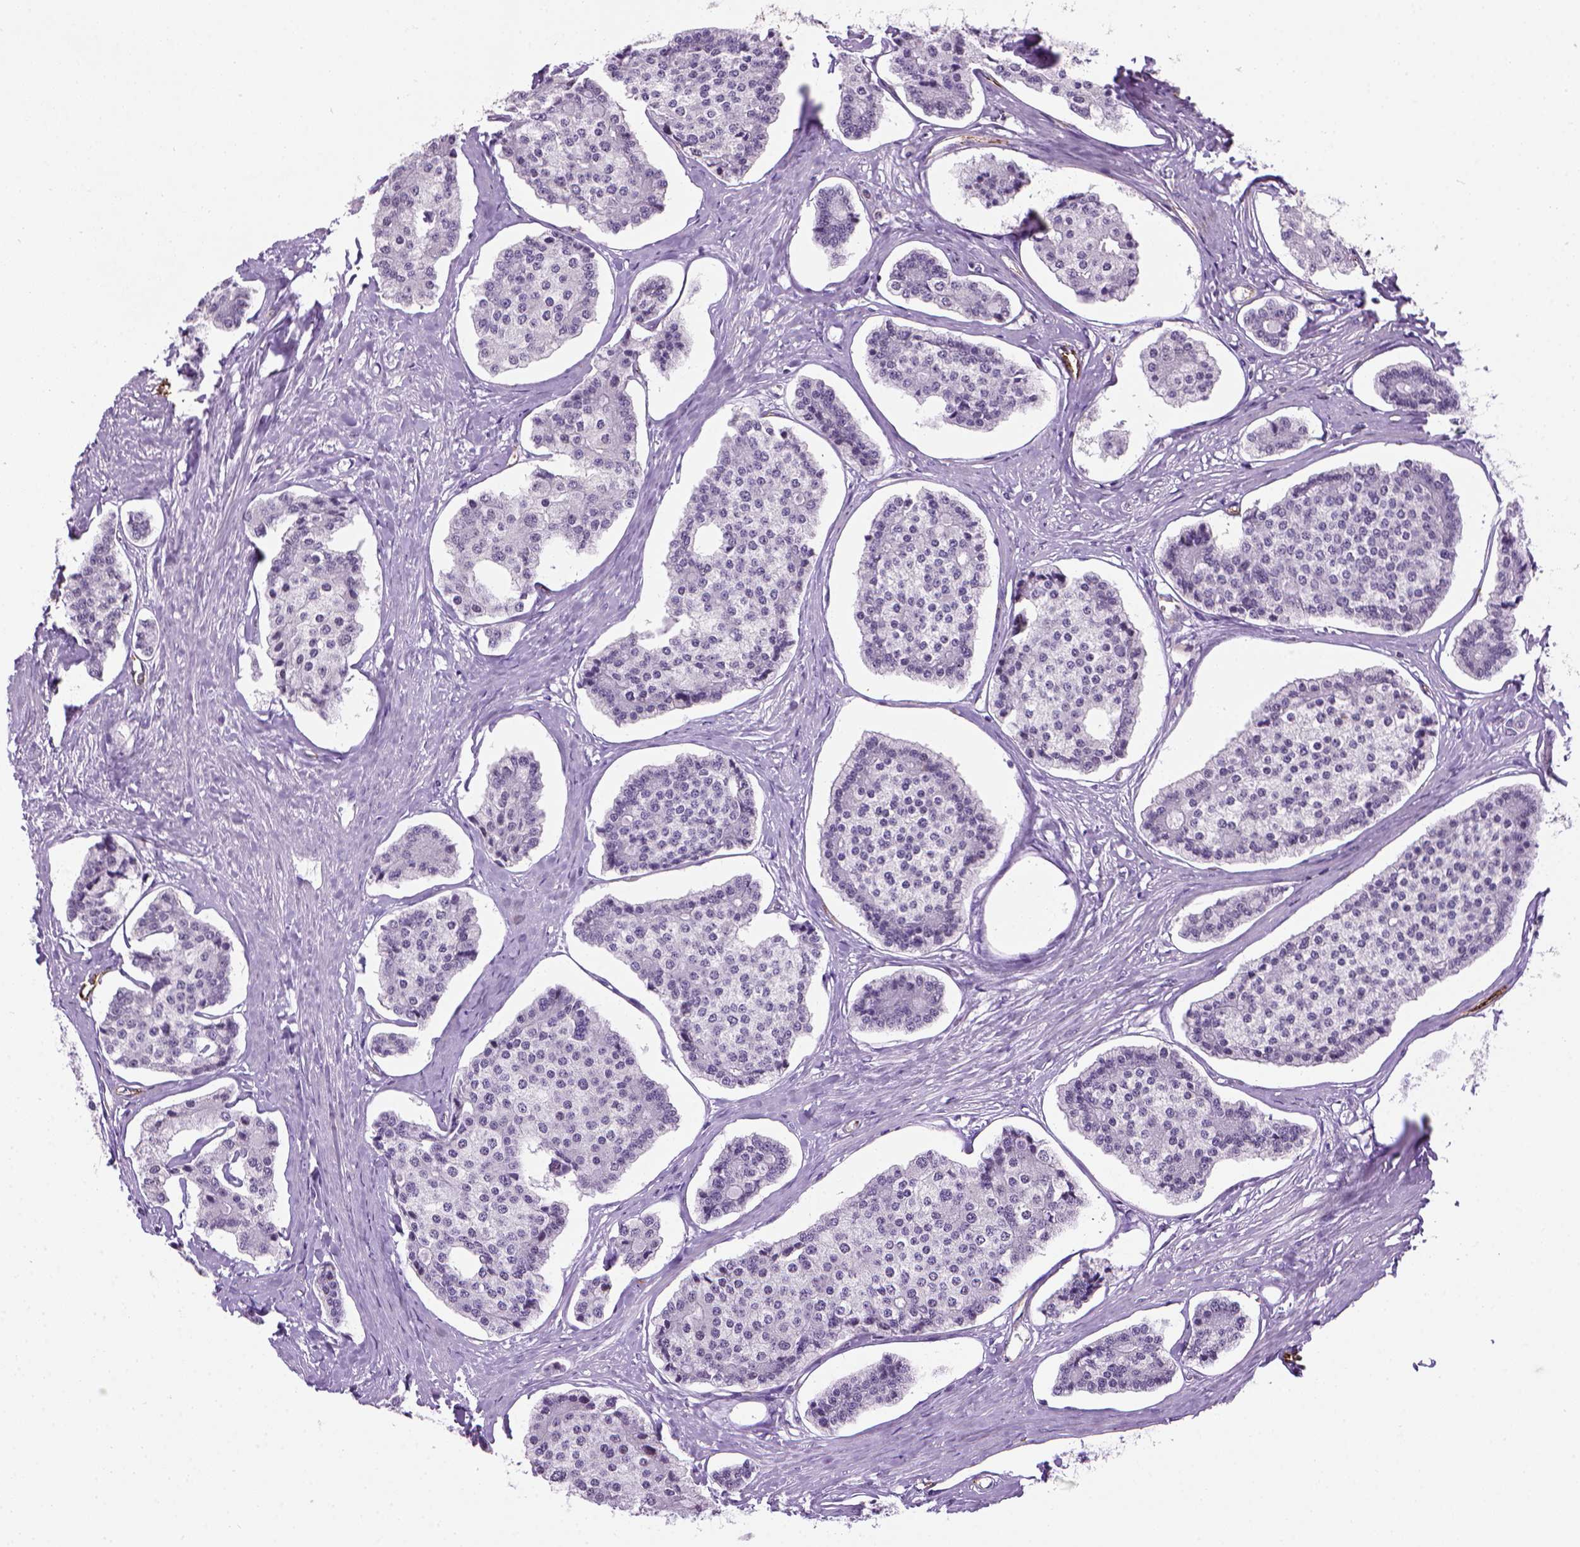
{"staining": {"intensity": "negative", "quantity": "none", "location": "none"}, "tissue": "carcinoid", "cell_type": "Tumor cells", "image_type": "cancer", "snomed": [{"axis": "morphology", "description": "Carcinoid, malignant, NOS"}, {"axis": "topography", "description": "Small intestine"}], "caption": "Human carcinoid stained for a protein using IHC reveals no staining in tumor cells.", "gene": "VWF", "patient": {"sex": "female", "age": 65}}